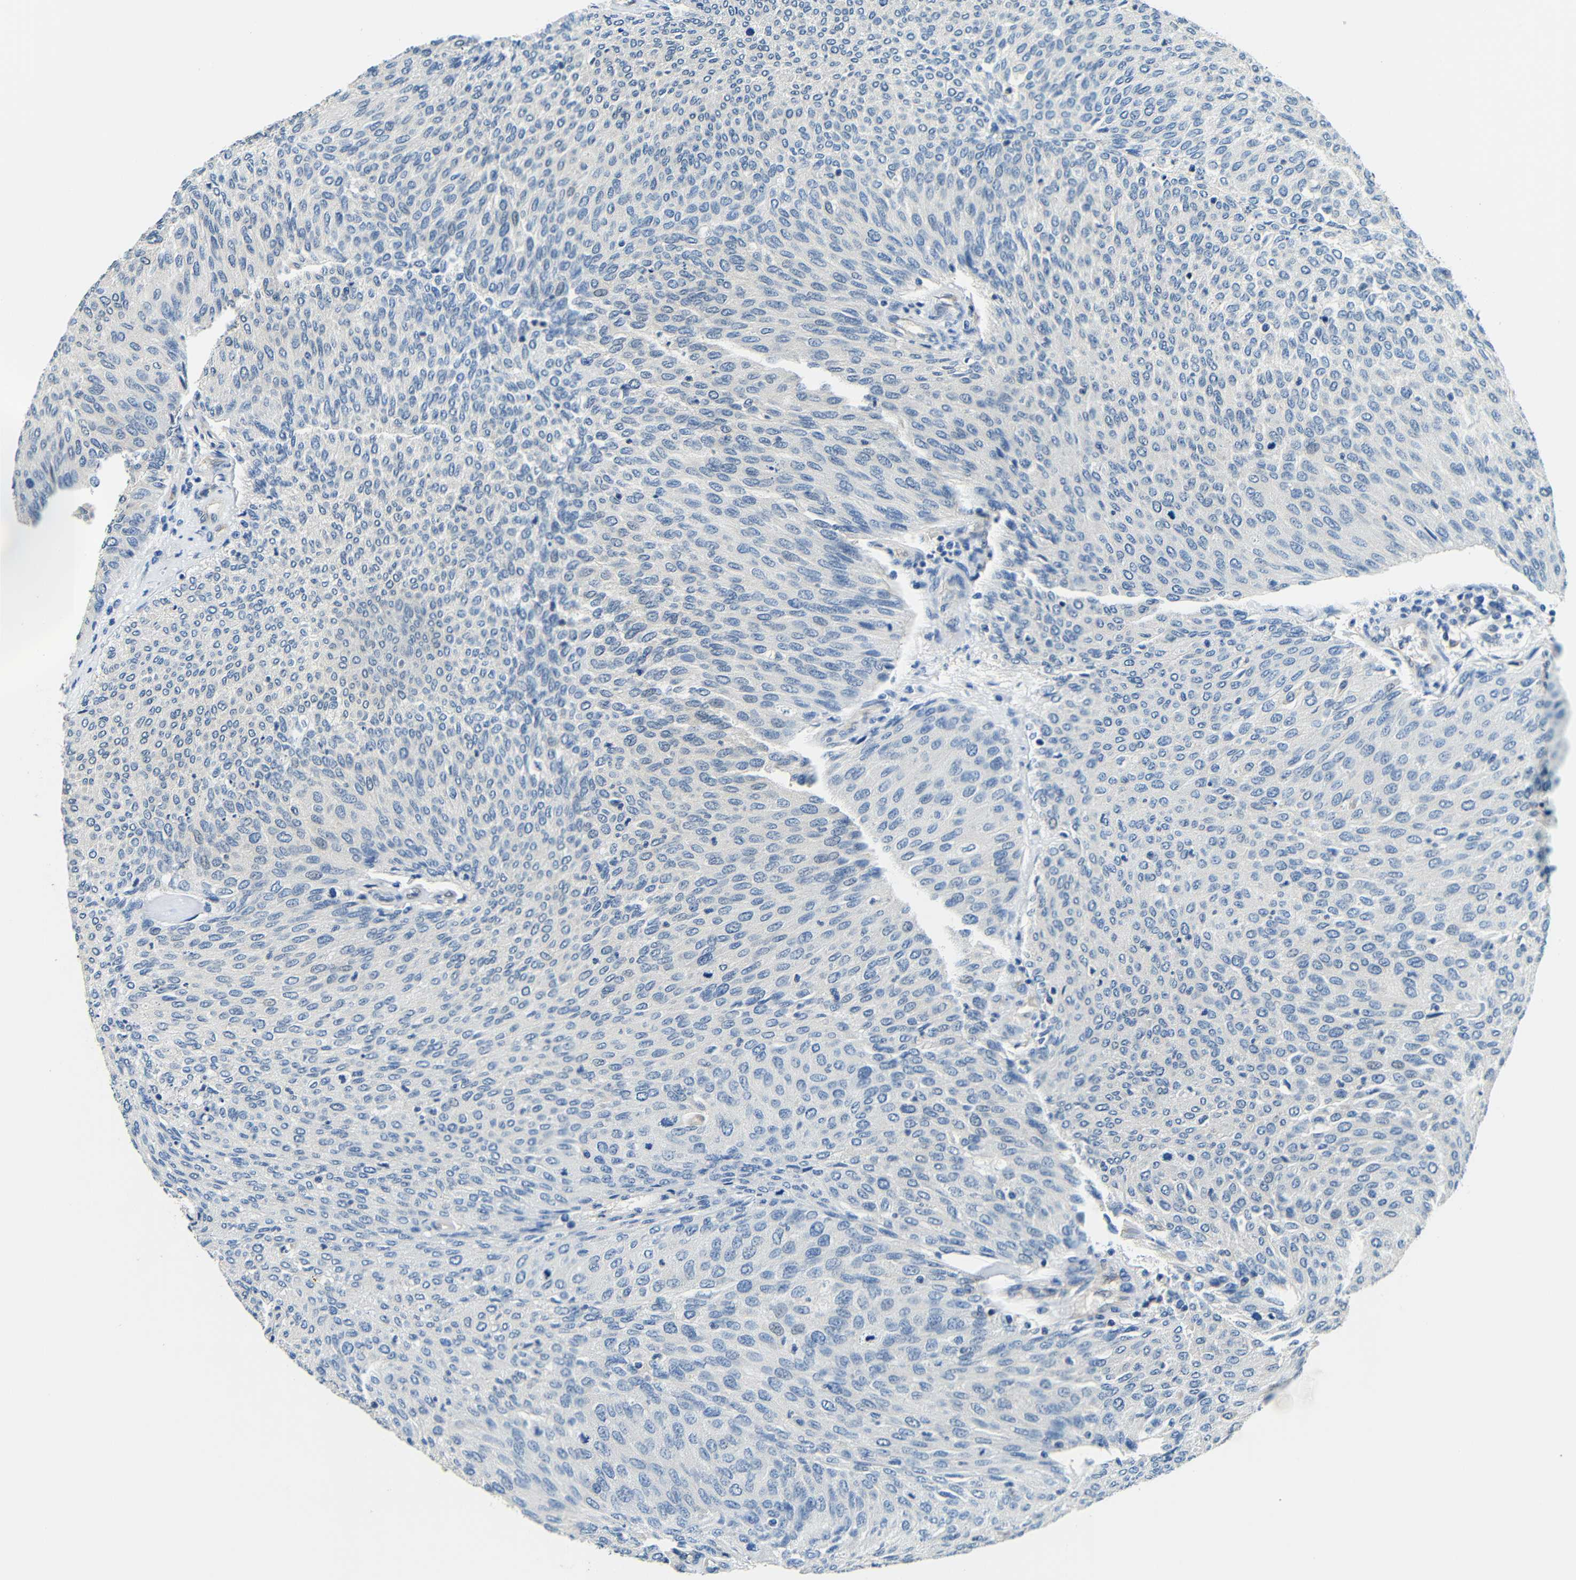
{"staining": {"intensity": "negative", "quantity": "none", "location": "none"}, "tissue": "urothelial cancer", "cell_type": "Tumor cells", "image_type": "cancer", "snomed": [{"axis": "morphology", "description": "Urothelial carcinoma, Low grade"}, {"axis": "topography", "description": "Urinary bladder"}], "caption": "Human urothelial cancer stained for a protein using immunohistochemistry (IHC) reveals no staining in tumor cells.", "gene": "ADAP1", "patient": {"sex": "female", "age": 79}}